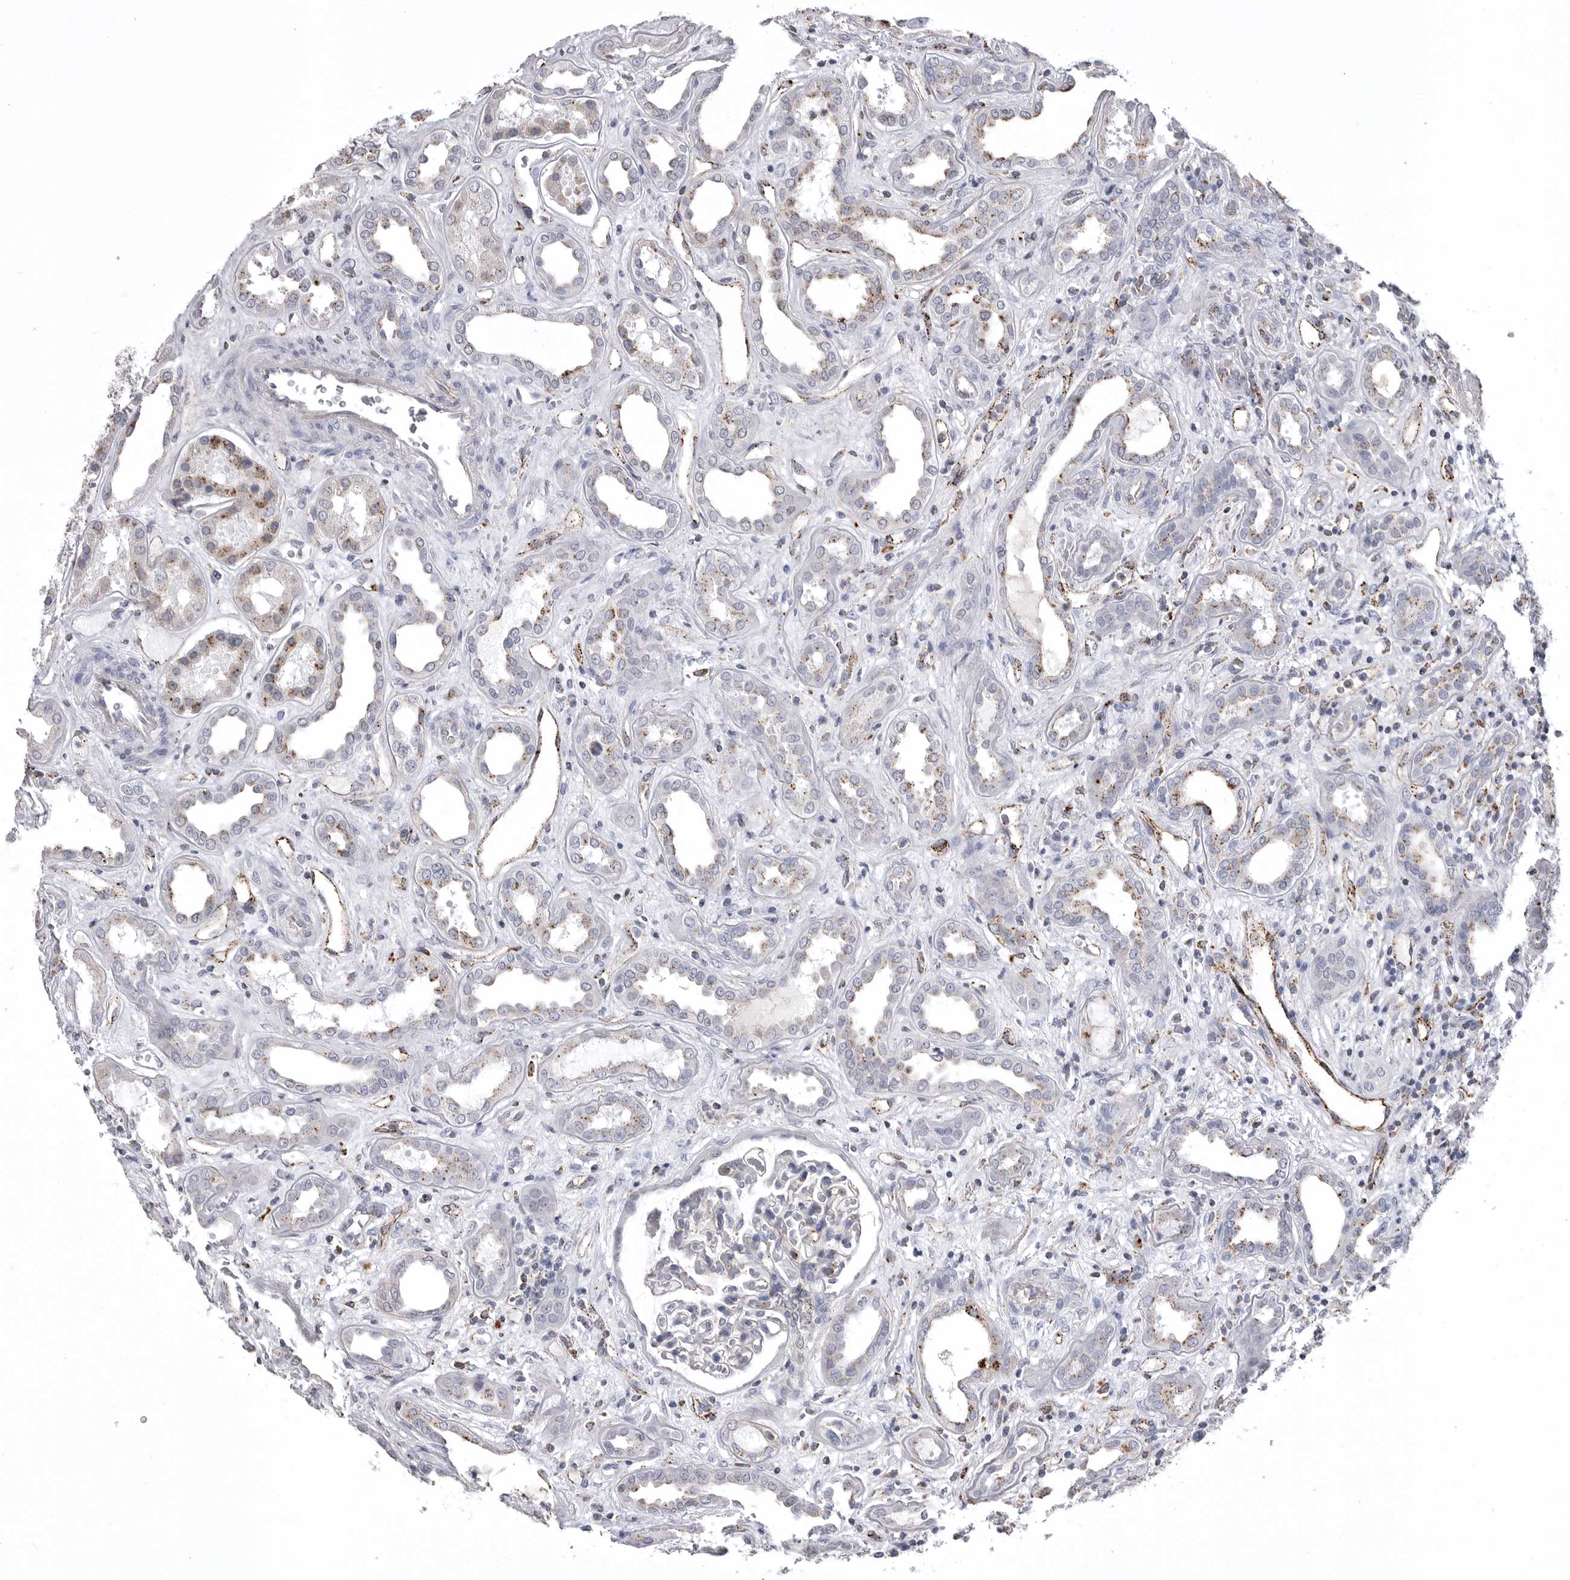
{"staining": {"intensity": "weak", "quantity": "<25%", "location": "cytoplasmic/membranous"}, "tissue": "kidney", "cell_type": "Cells in glomeruli", "image_type": "normal", "snomed": [{"axis": "morphology", "description": "Normal tissue, NOS"}, {"axis": "topography", "description": "Kidney"}], "caption": "Immunohistochemistry histopathology image of unremarkable kidney: human kidney stained with DAB (3,3'-diaminobenzidine) shows no significant protein positivity in cells in glomeruli.", "gene": "PSPN", "patient": {"sex": "male", "age": 59}}